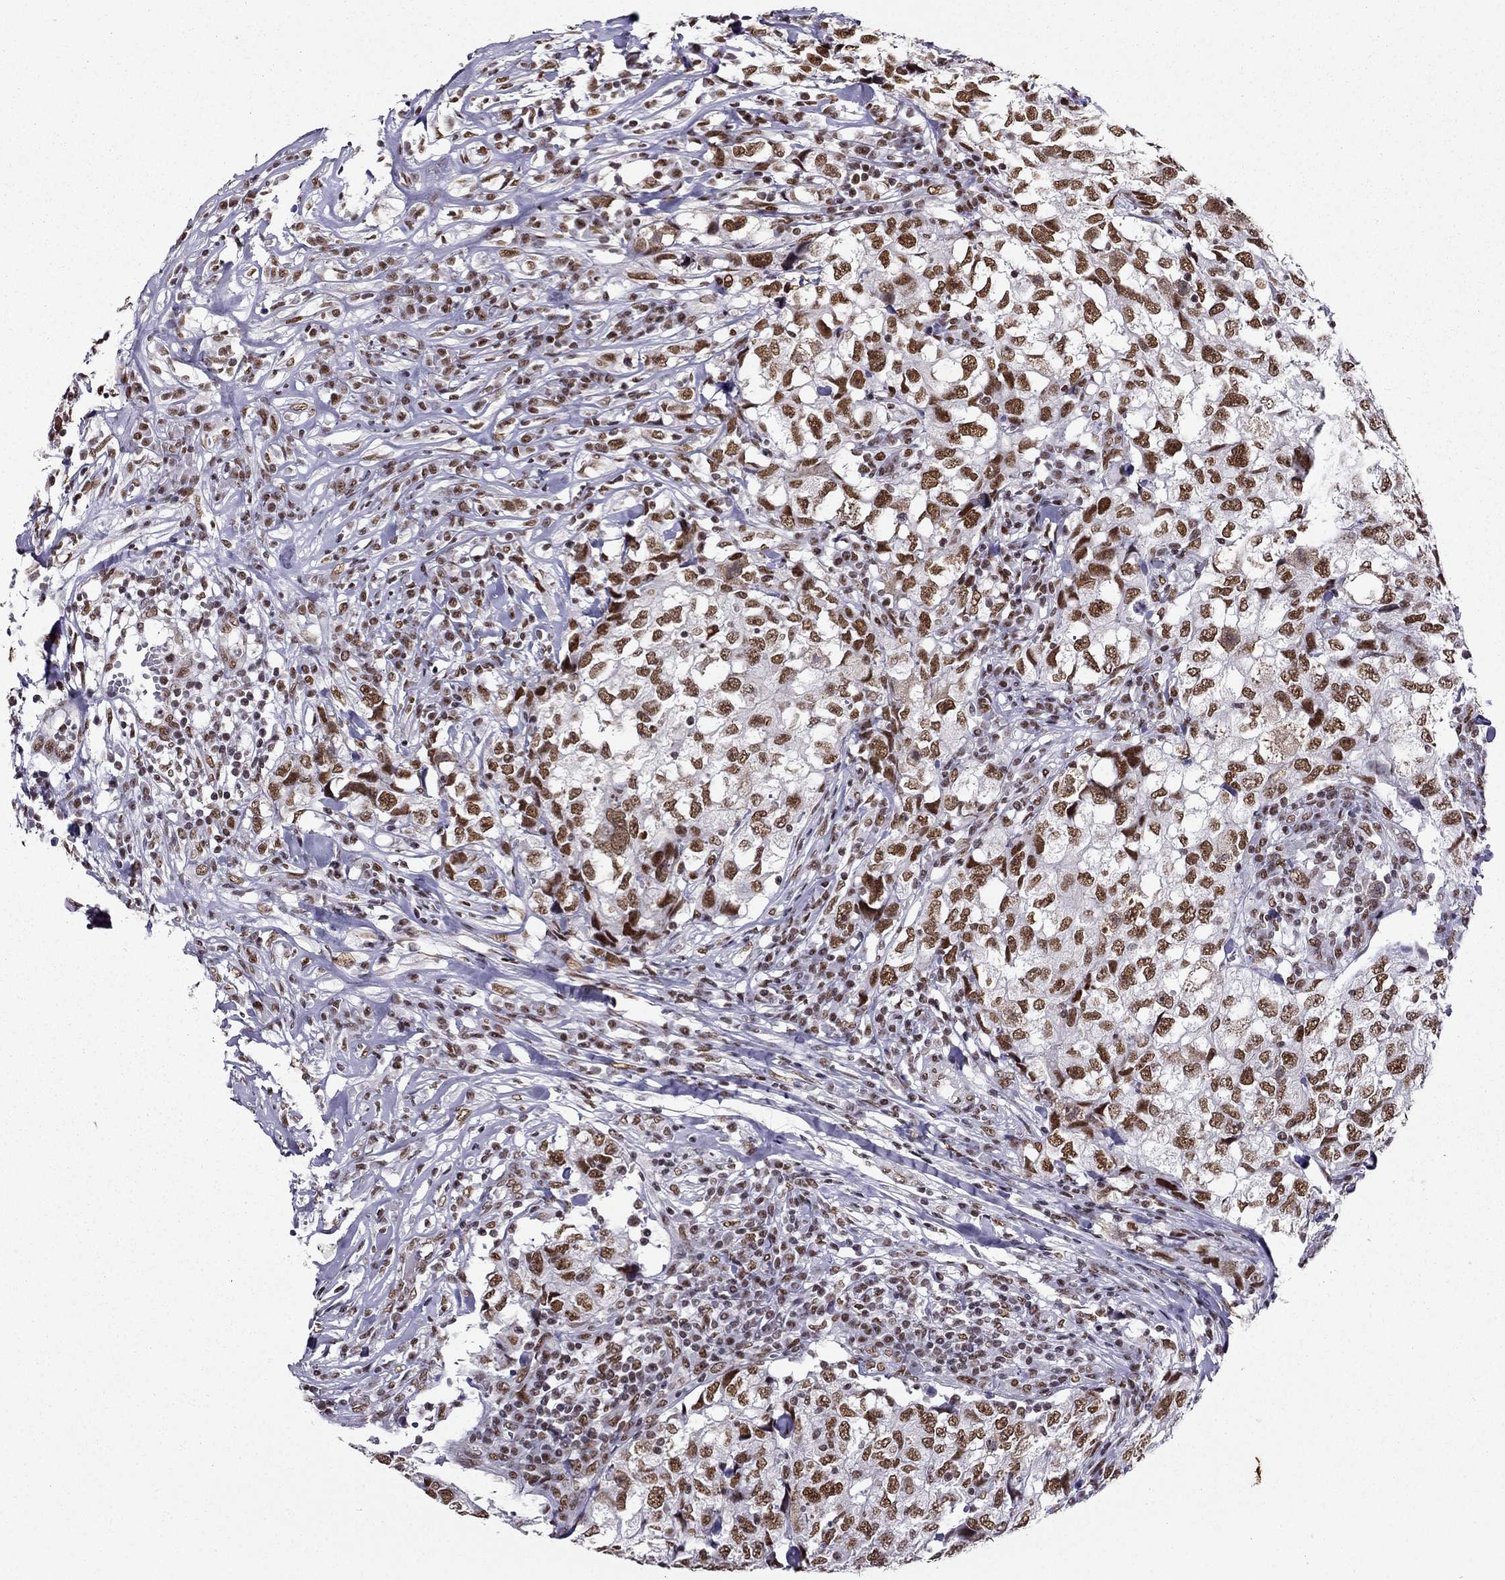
{"staining": {"intensity": "moderate", "quantity": ">75%", "location": "nuclear"}, "tissue": "breast cancer", "cell_type": "Tumor cells", "image_type": "cancer", "snomed": [{"axis": "morphology", "description": "Duct carcinoma"}, {"axis": "topography", "description": "Breast"}], "caption": "Immunohistochemistry (IHC) image of neoplastic tissue: breast cancer stained using immunohistochemistry displays medium levels of moderate protein expression localized specifically in the nuclear of tumor cells, appearing as a nuclear brown color.", "gene": "ZNF420", "patient": {"sex": "female", "age": 30}}